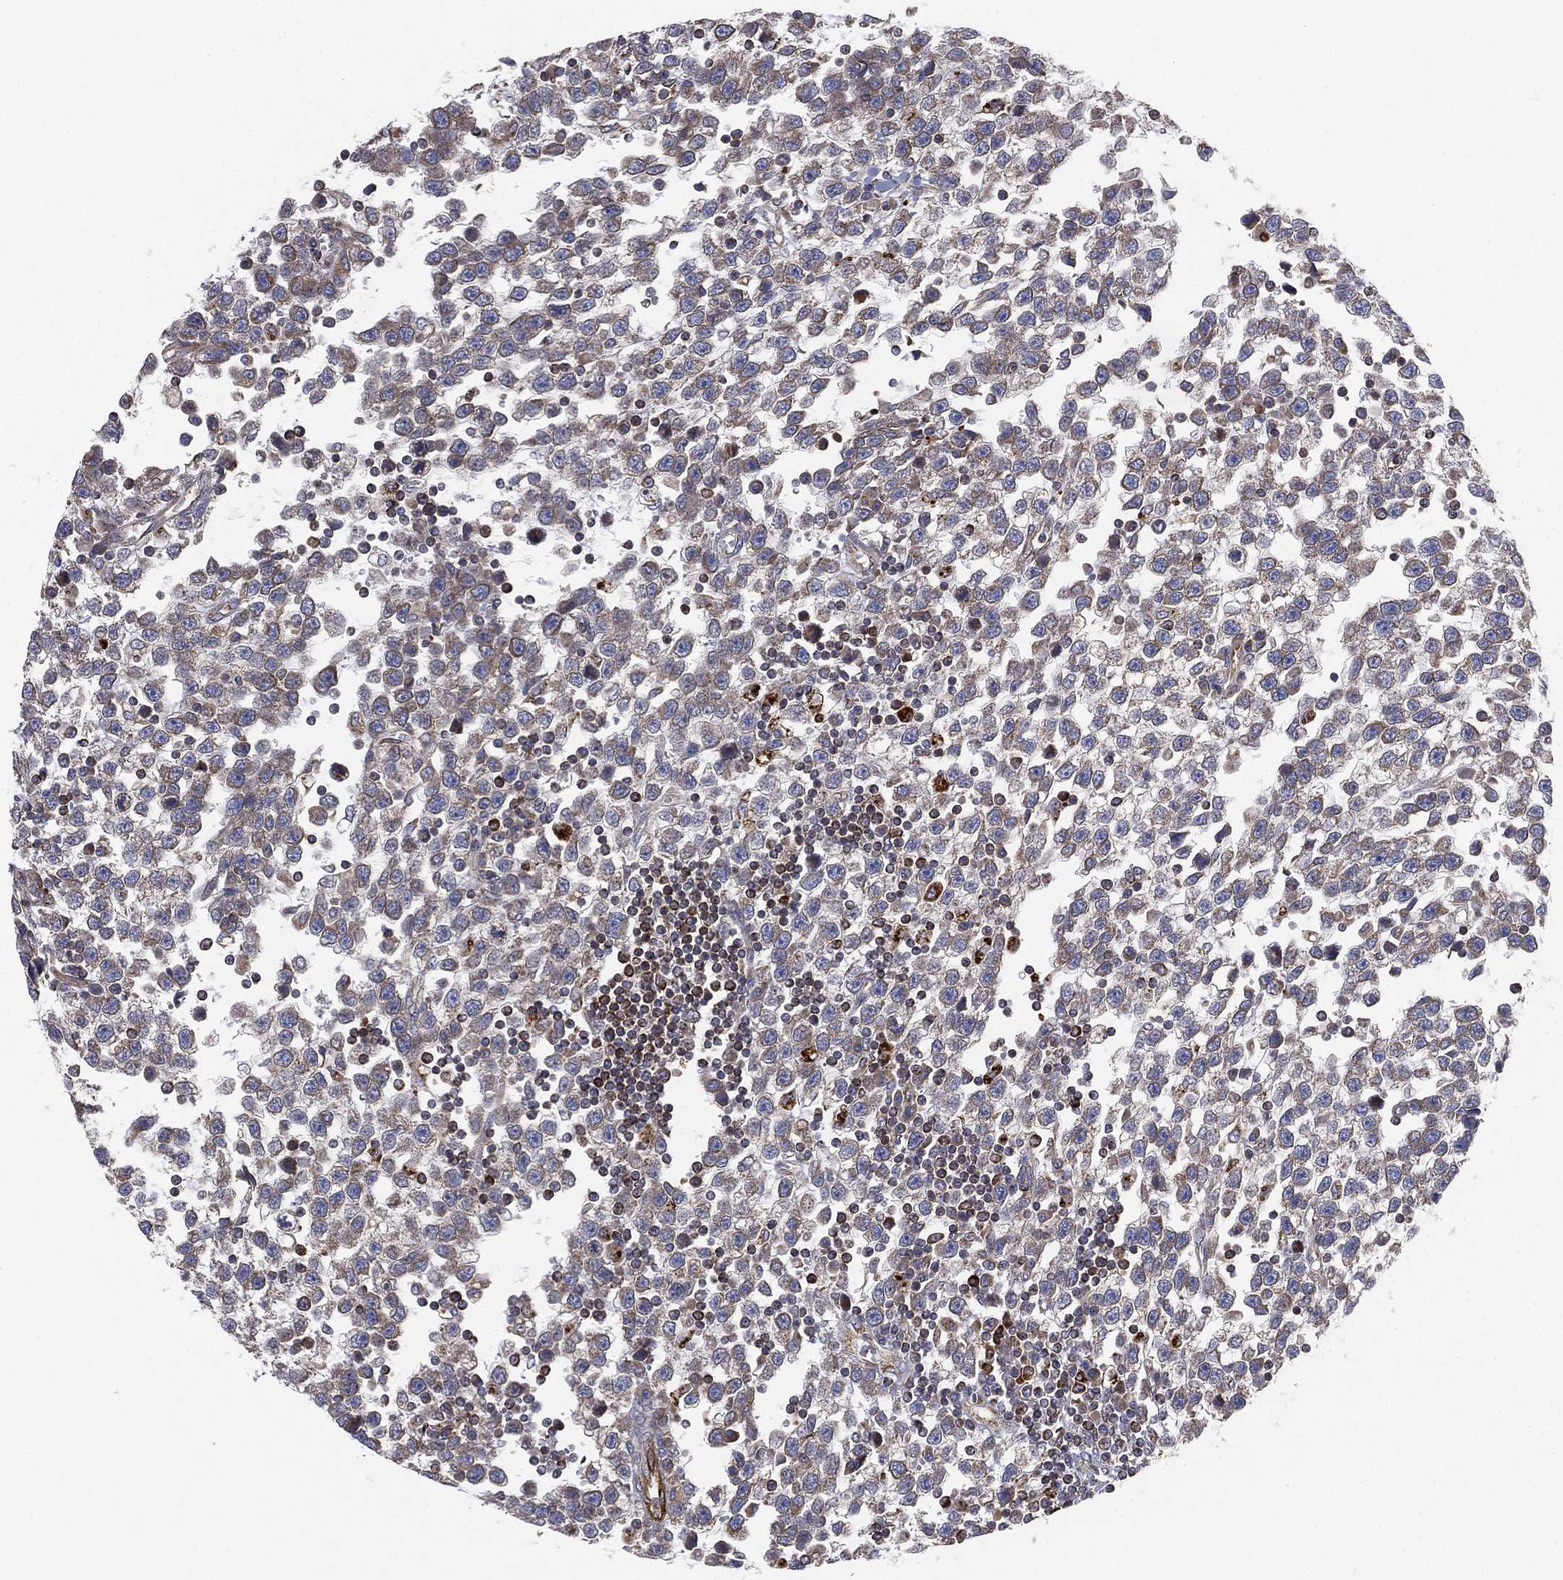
{"staining": {"intensity": "weak", "quantity": "<25%", "location": "cytoplasmic/membranous"}, "tissue": "testis cancer", "cell_type": "Tumor cells", "image_type": "cancer", "snomed": [{"axis": "morphology", "description": "Seminoma, NOS"}, {"axis": "topography", "description": "Testis"}], "caption": "This is a micrograph of immunohistochemistry (IHC) staining of testis cancer (seminoma), which shows no expression in tumor cells. (Brightfield microscopy of DAB (3,3'-diaminobenzidine) immunohistochemistry at high magnification).", "gene": "CYB5B", "patient": {"sex": "male", "age": 34}}